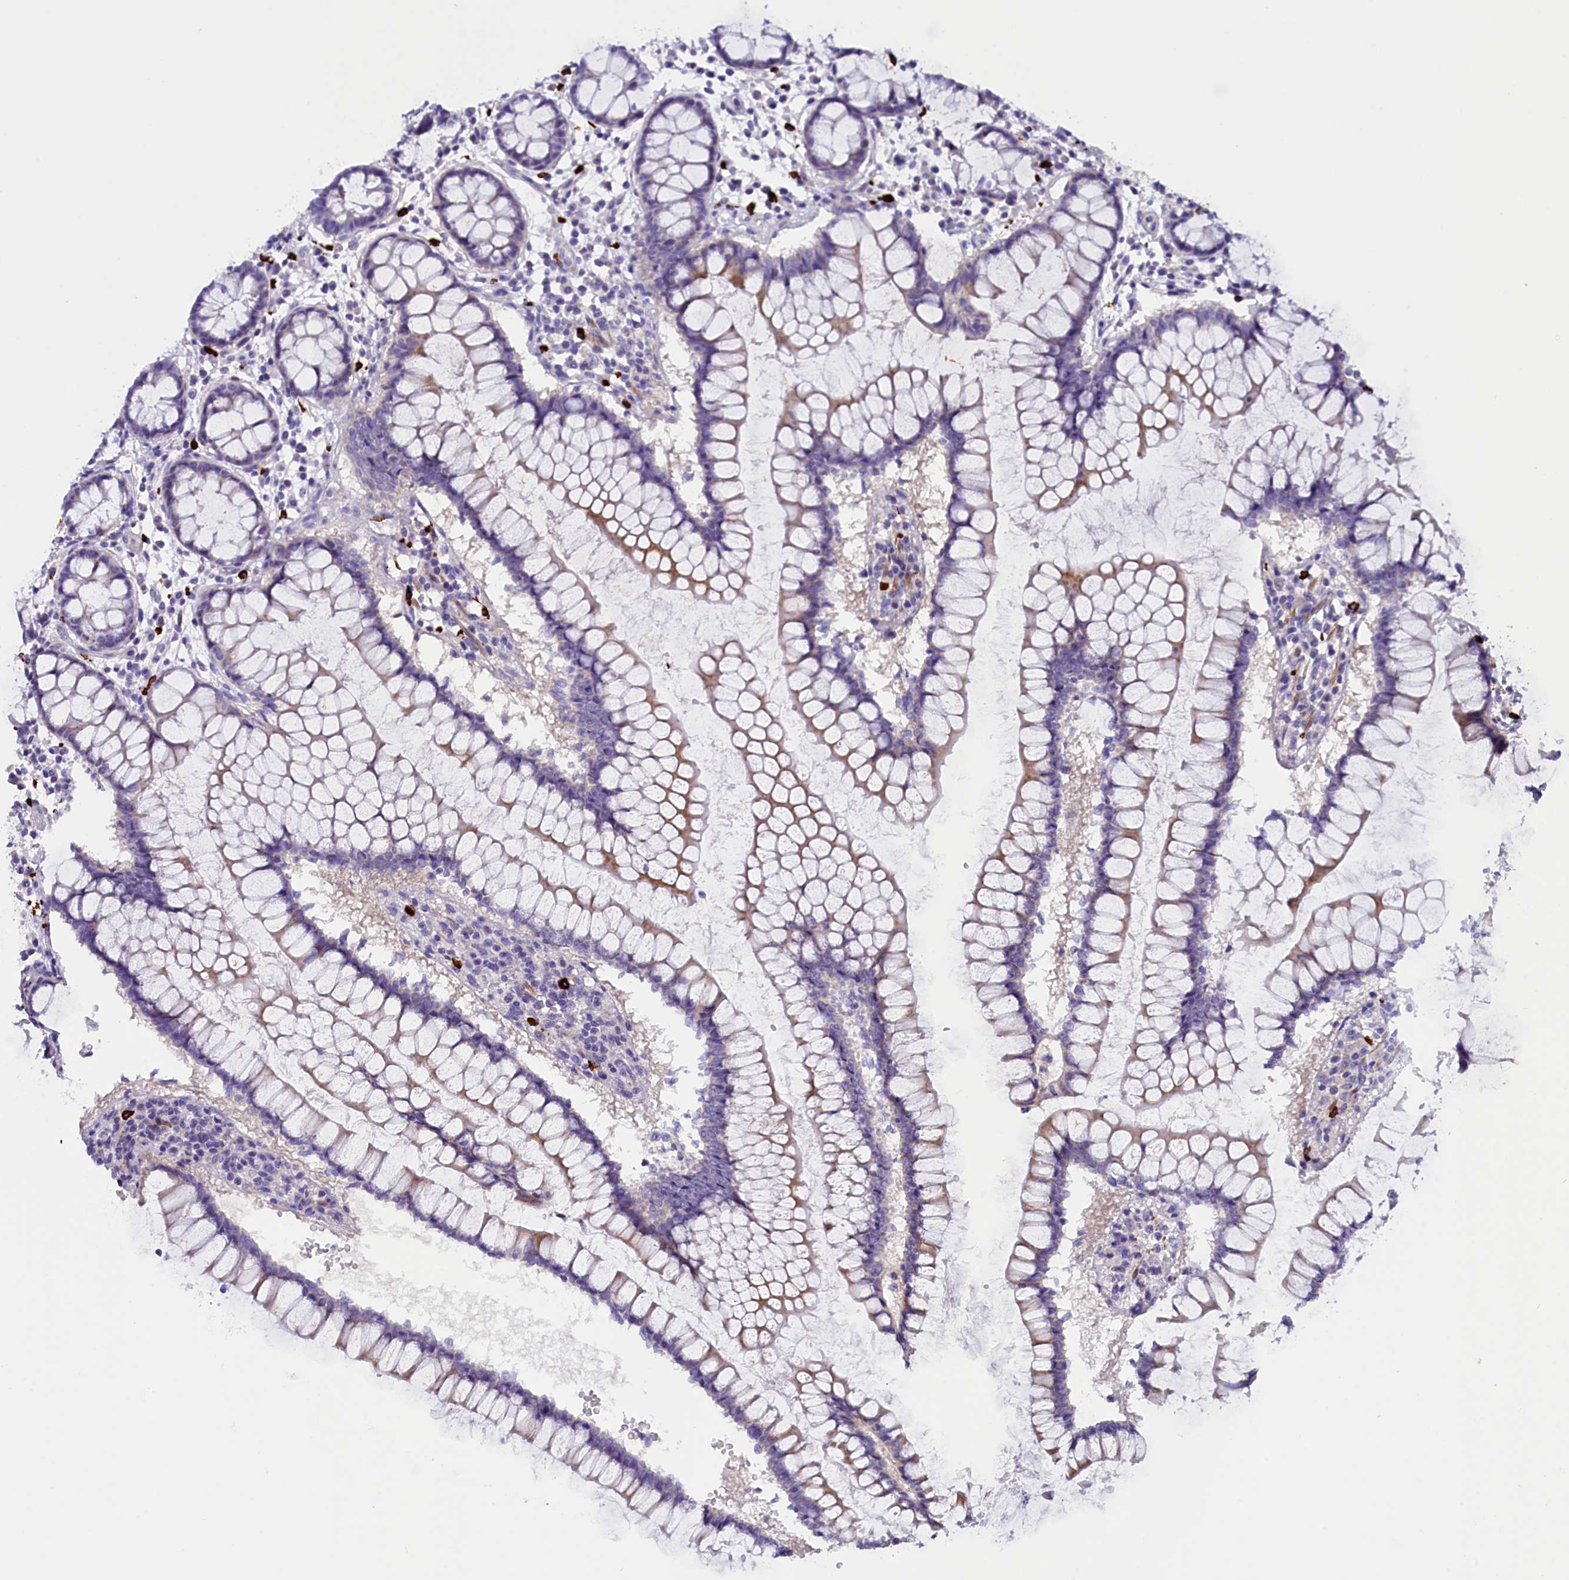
{"staining": {"intensity": "negative", "quantity": "none", "location": "none"}, "tissue": "colon", "cell_type": "Endothelial cells", "image_type": "normal", "snomed": [{"axis": "morphology", "description": "Normal tissue, NOS"}, {"axis": "morphology", "description": "Adenocarcinoma, NOS"}, {"axis": "topography", "description": "Colon"}], "caption": "Immunohistochemistry (IHC) micrograph of normal colon: human colon stained with DAB displays no significant protein positivity in endothelial cells. (DAB (3,3'-diaminobenzidine) immunohistochemistry (IHC), high magnification).", "gene": "RTTN", "patient": {"sex": "female", "age": 55}}